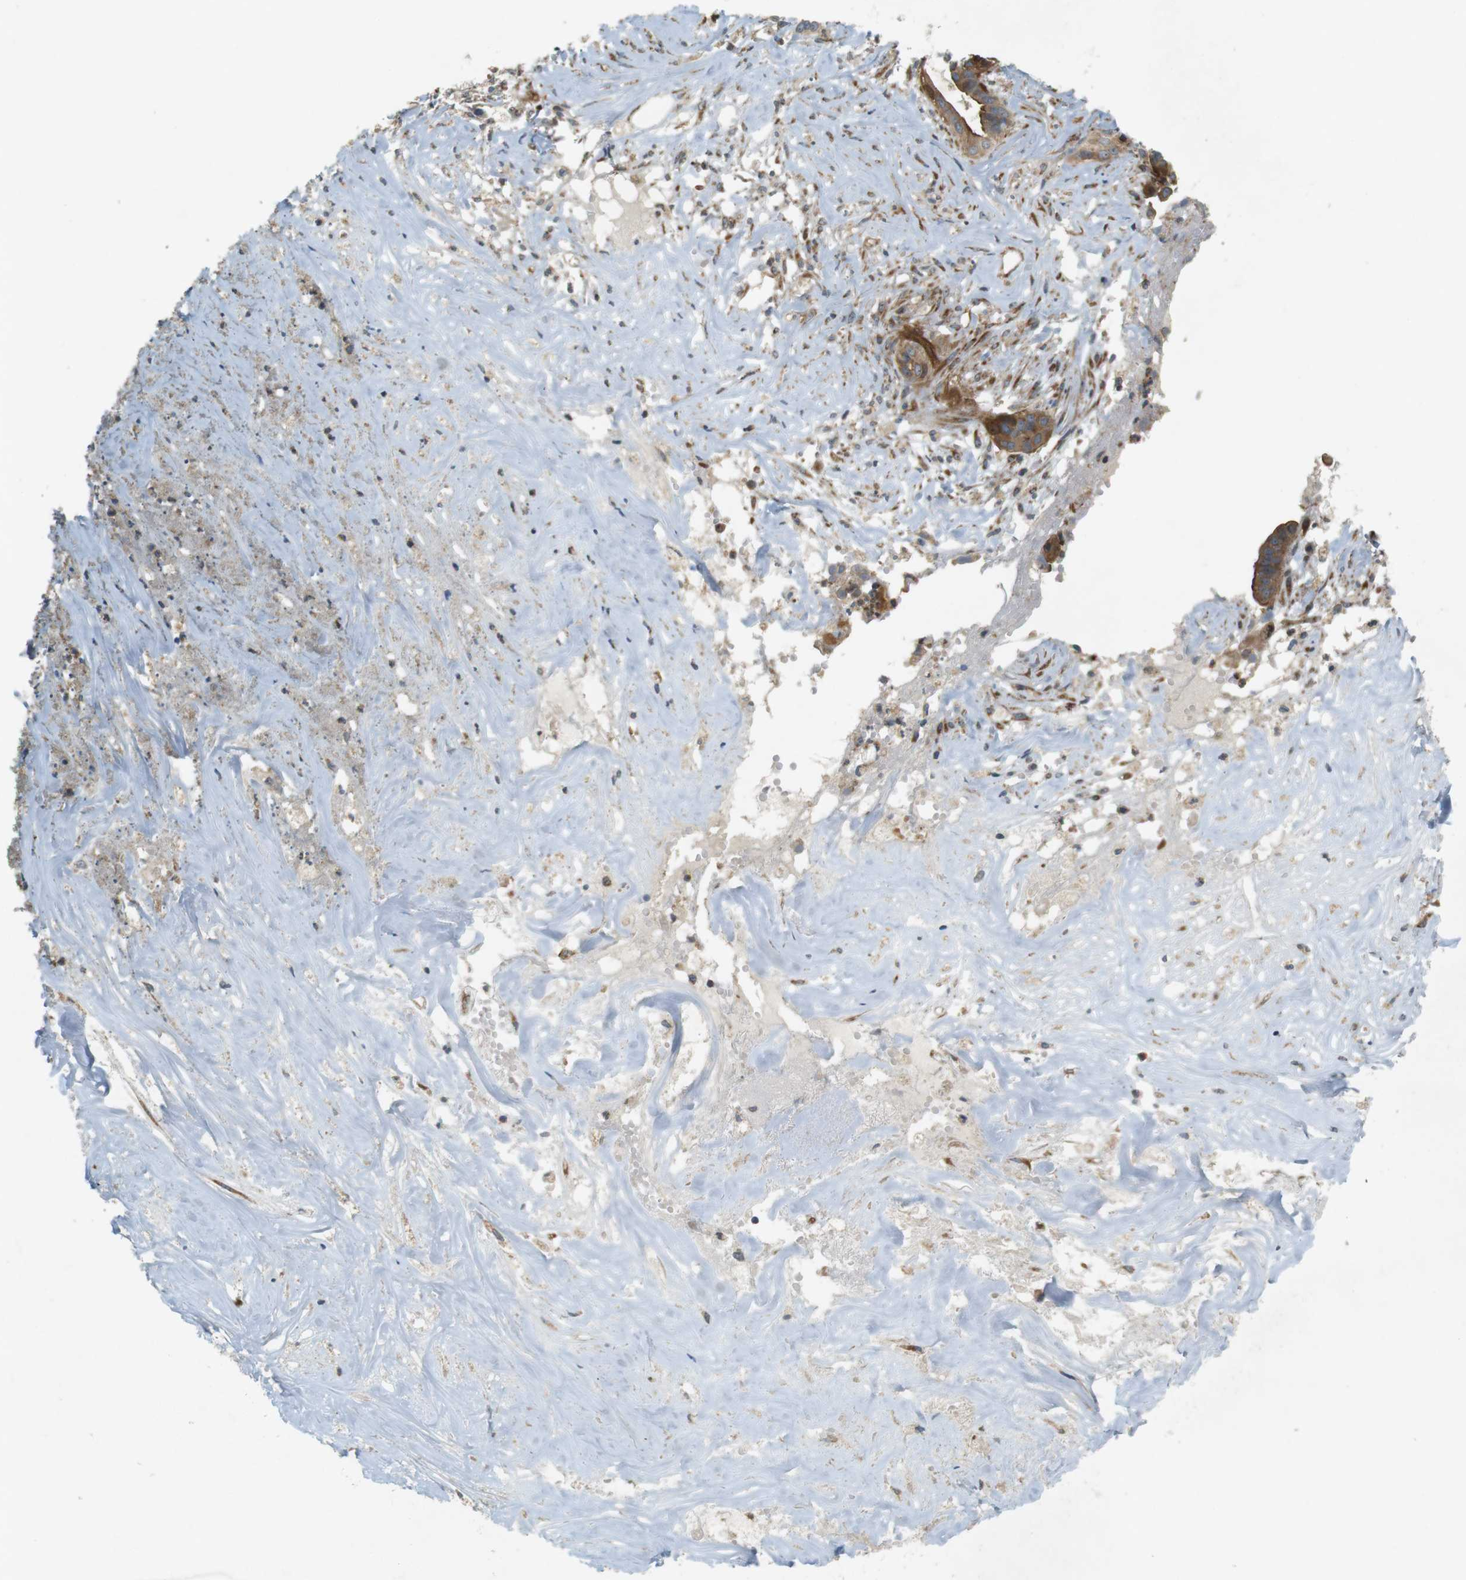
{"staining": {"intensity": "moderate", "quantity": ">75%", "location": "cytoplasmic/membranous"}, "tissue": "liver cancer", "cell_type": "Tumor cells", "image_type": "cancer", "snomed": [{"axis": "morphology", "description": "Cholangiocarcinoma"}, {"axis": "topography", "description": "Liver"}], "caption": "Immunohistochemistry of liver cancer displays medium levels of moderate cytoplasmic/membranous staining in about >75% of tumor cells.", "gene": "SLC41A1", "patient": {"sex": "female", "age": 67}}